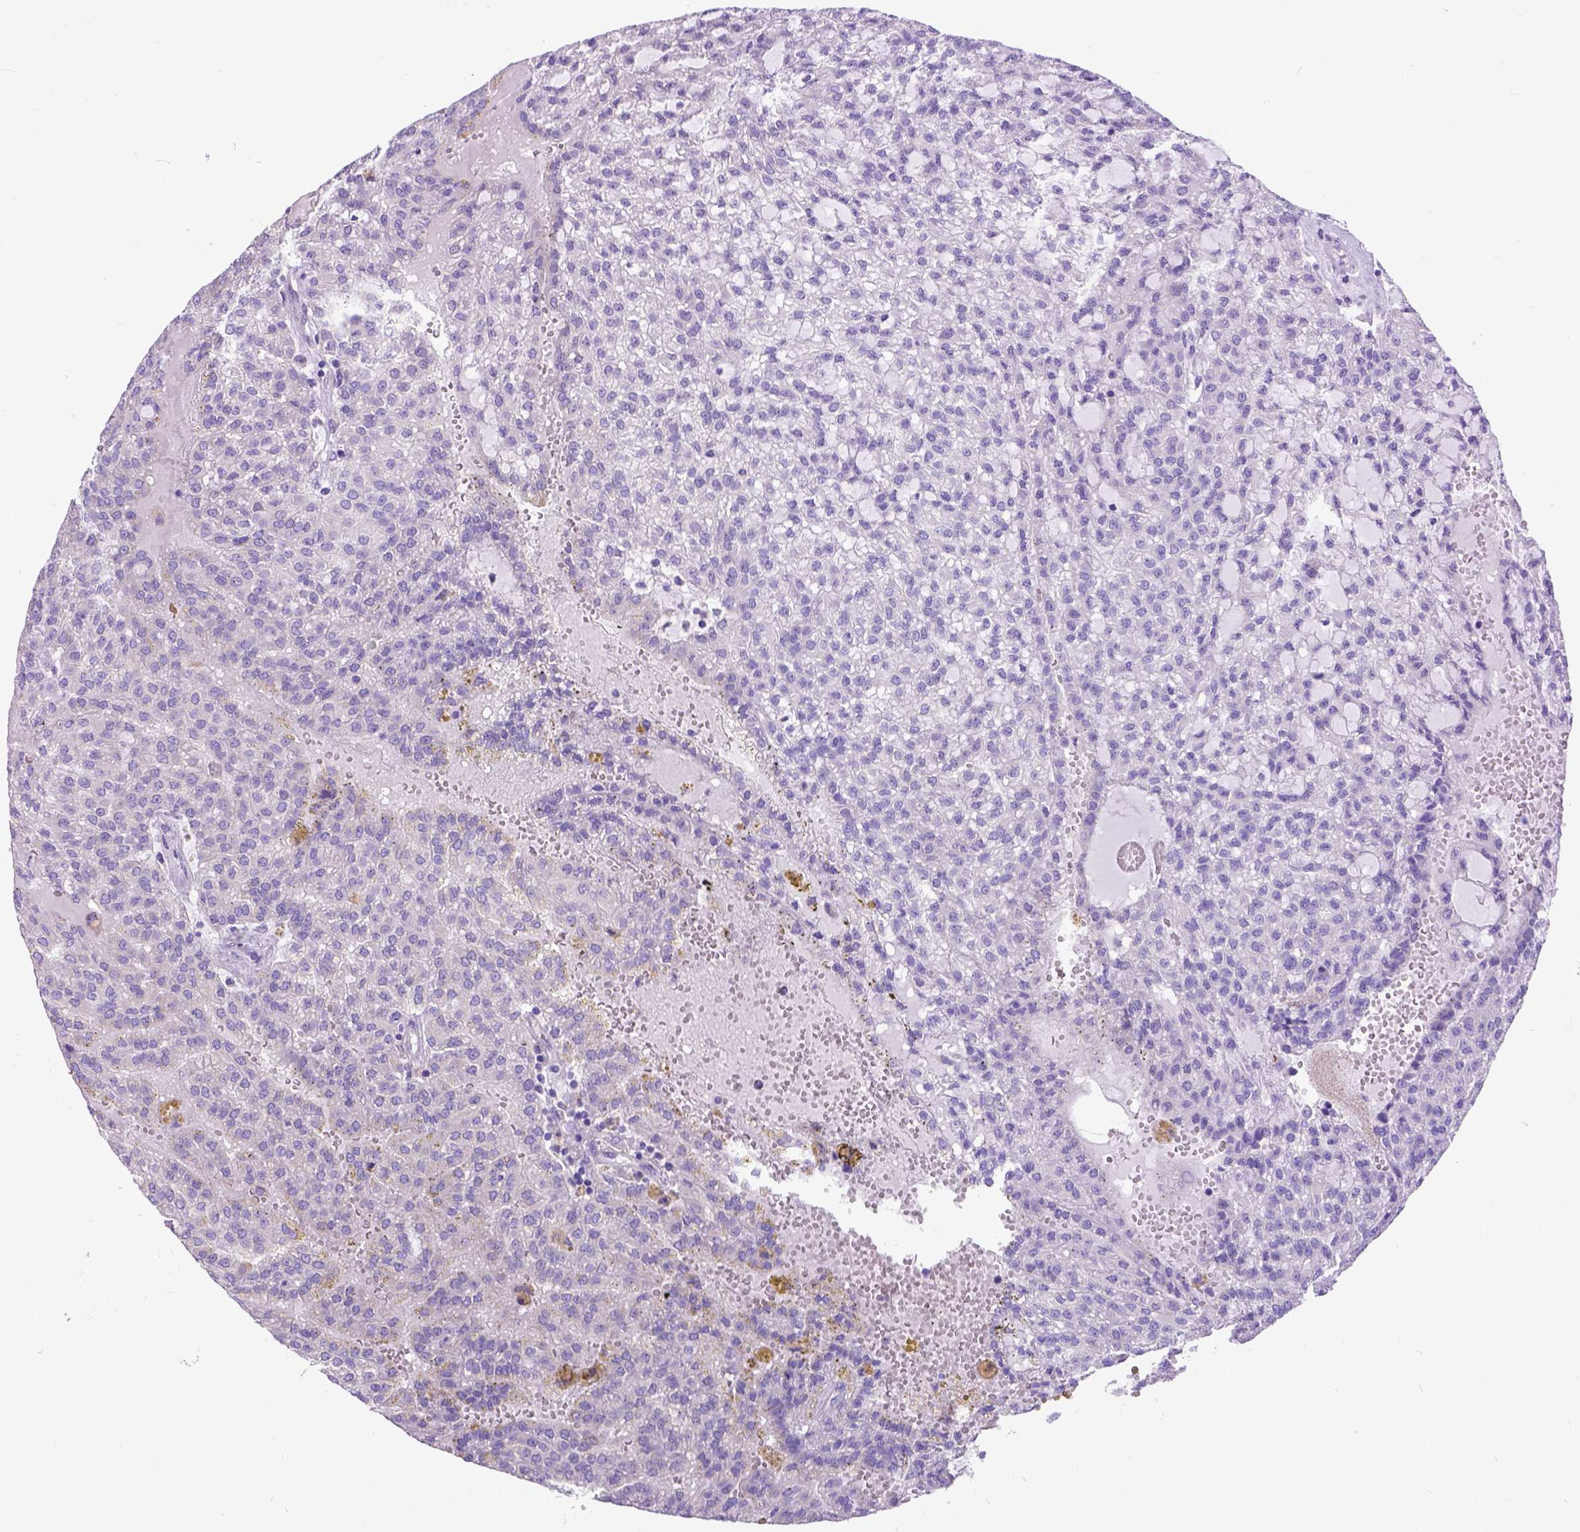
{"staining": {"intensity": "negative", "quantity": "none", "location": "none"}, "tissue": "renal cancer", "cell_type": "Tumor cells", "image_type": "cancer", "snomed": [{"axis": "morphology", "description": "Adenocarcinoma, NOS"}, {"axis": "topography", "description": "Kidney"}], "caption": "A high-resolution histopathology image shows immunohistochemistry staining of renal adenocarcinoma, which reveals no significant expression in tumor cells. Brightfield microscopy of immunohistochemistry stained with DAB (3,3'-diaminobenzidine) (brown) and hematoxylin (blue), captured at high magnification.", "gene": "CFAP54", "patient": {"sex": "male", "age": 63}}